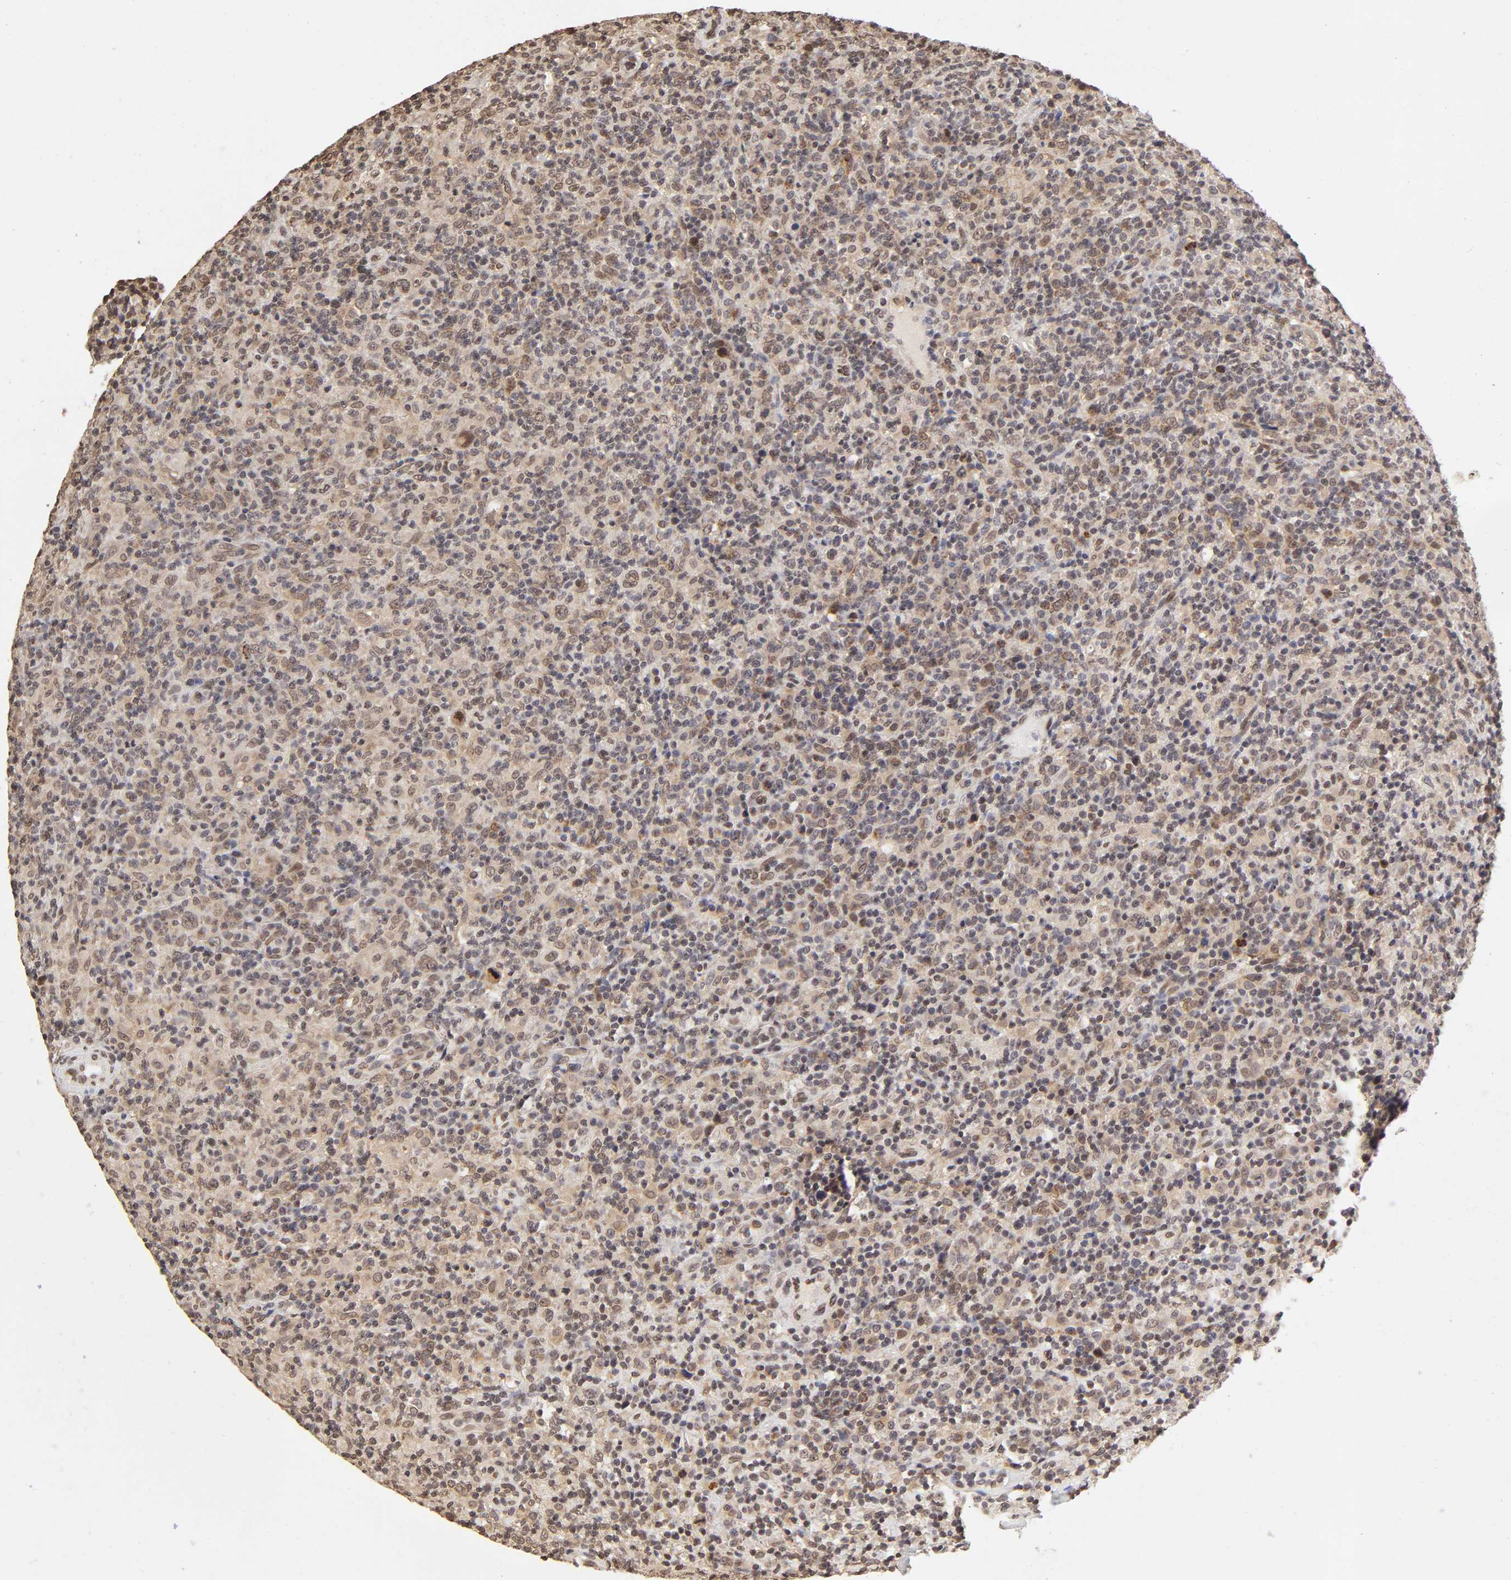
{"staining": {"intensity": "weak", "quantity": "25%-75%", "location": "cytoplasmic/membranous,nuclear"}, "tissue": "lymphoma", "cell_type": "Tumor cells", "image_type": "cancer", "snomed": [{"axis": "morphology", "description": "Hodgkin's disease, NOS"}, {"axis": "topography", "description": "Lymph node"}], "caption": "Immunohistochemistry (IHC) (DAB) staining of human Hodgkin's disease shows weak cytoplasmic/membranous and nuclear protein expression in about 25%-75% of tumor cells.", "gene": "MLLT6", "patient": {"sex": "male", "age": 65}}